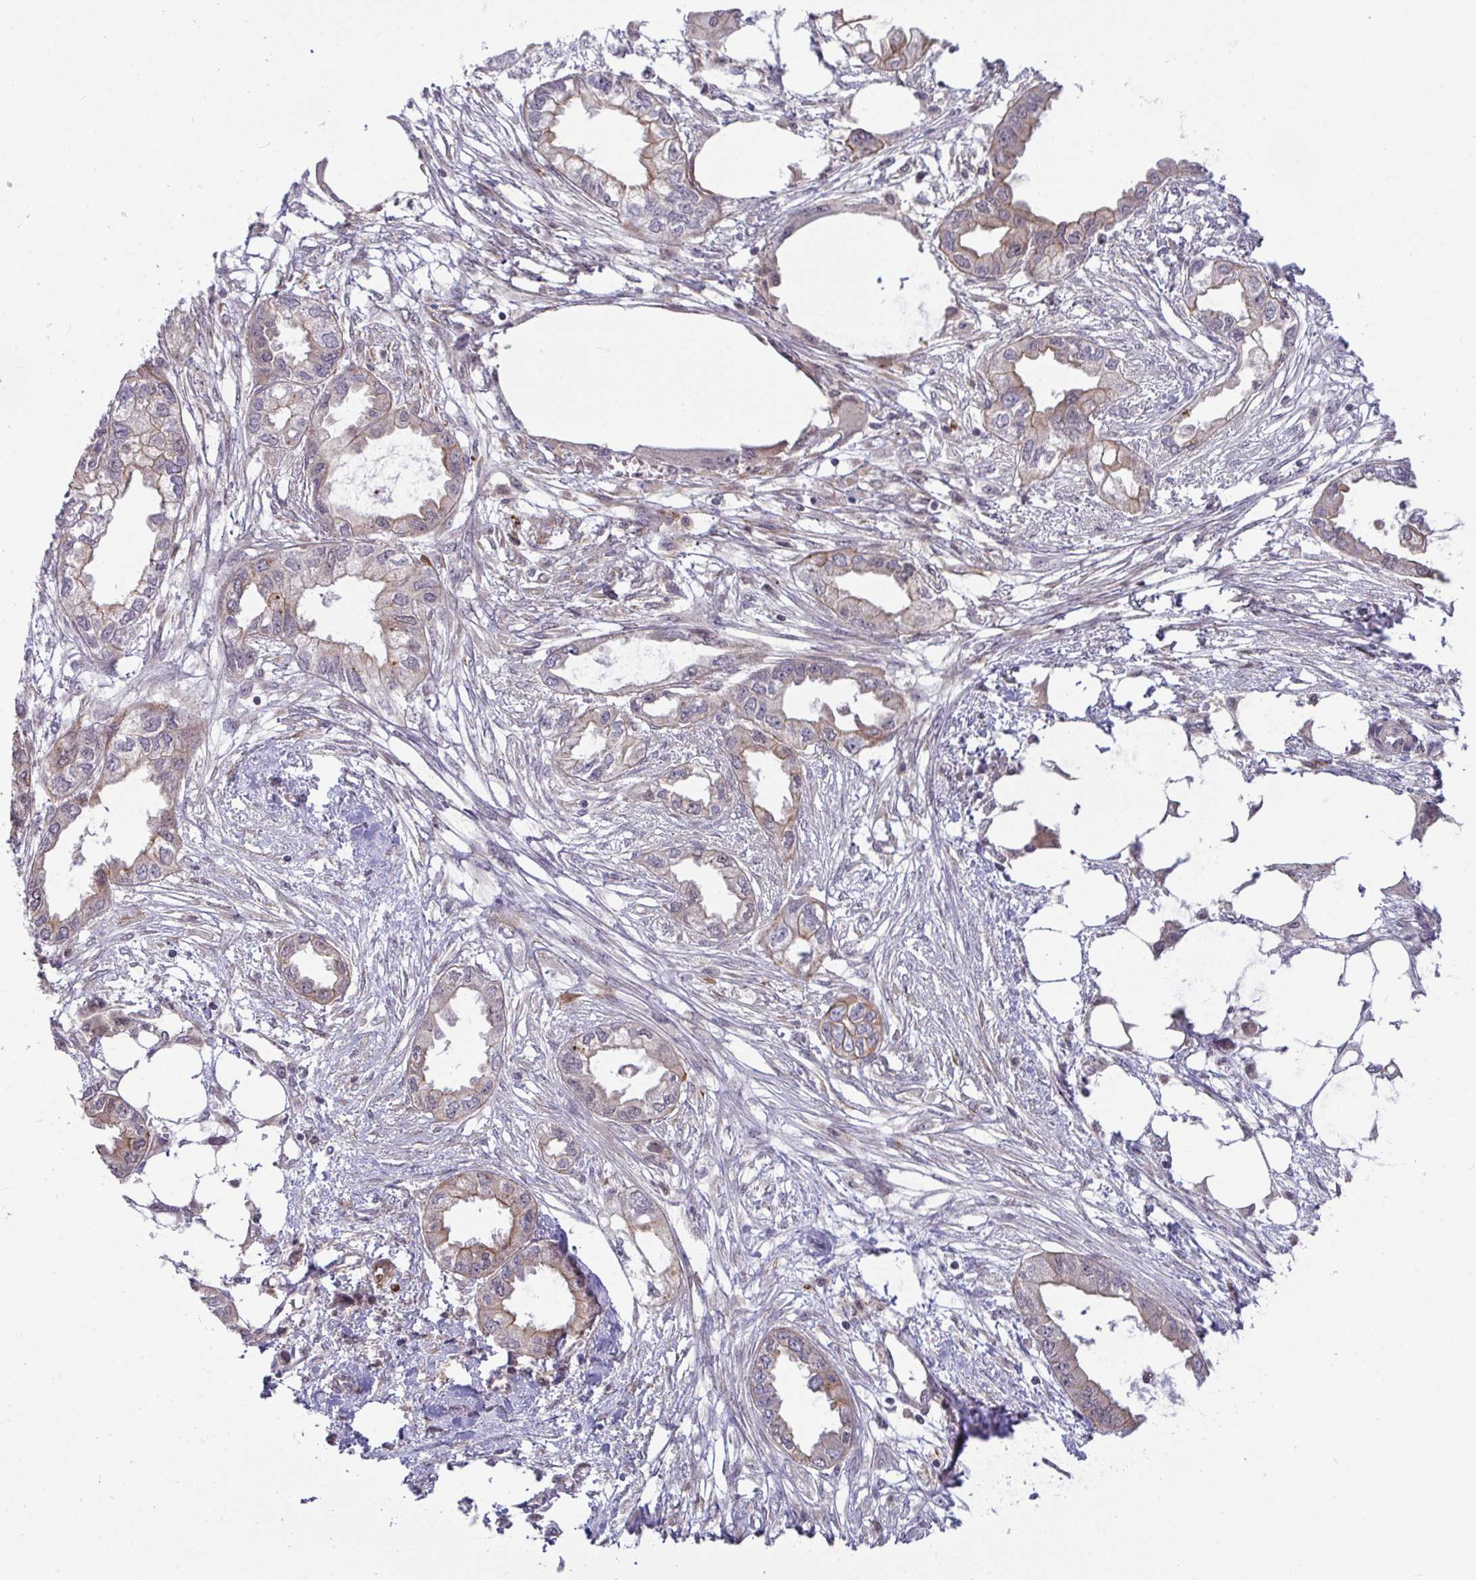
{"staining": {"intensity": "moderate", "quantity": "<25%", "location": "cytoplasmic/membranous"}, "tissue": "endometrial cancer", "cell_type": "Tumor cells", "image_type": "cancer", "snomed": [{"axis": "morphology", "description": "Adenocarcinoma, NOS"}, {"axis": "morphology", "description": "Adenocarcinoma, metastatic, NOS"}, {"axis": "topography", "description": "Adipose tissue"}, {"axis": "topography", "description": "Endometrium"}], "caption": "The histopathology image reveals a brown stain indicating the presence of a protein in the cytoplasmic/membranous of tumor cells in endometrial cancer. (DAB (3,3'-diaminobenzidine) IHC with brightfield microscopy, high magnification).", "gene": "TRIM44", "patient": {"sex": "female", "age": 67}}